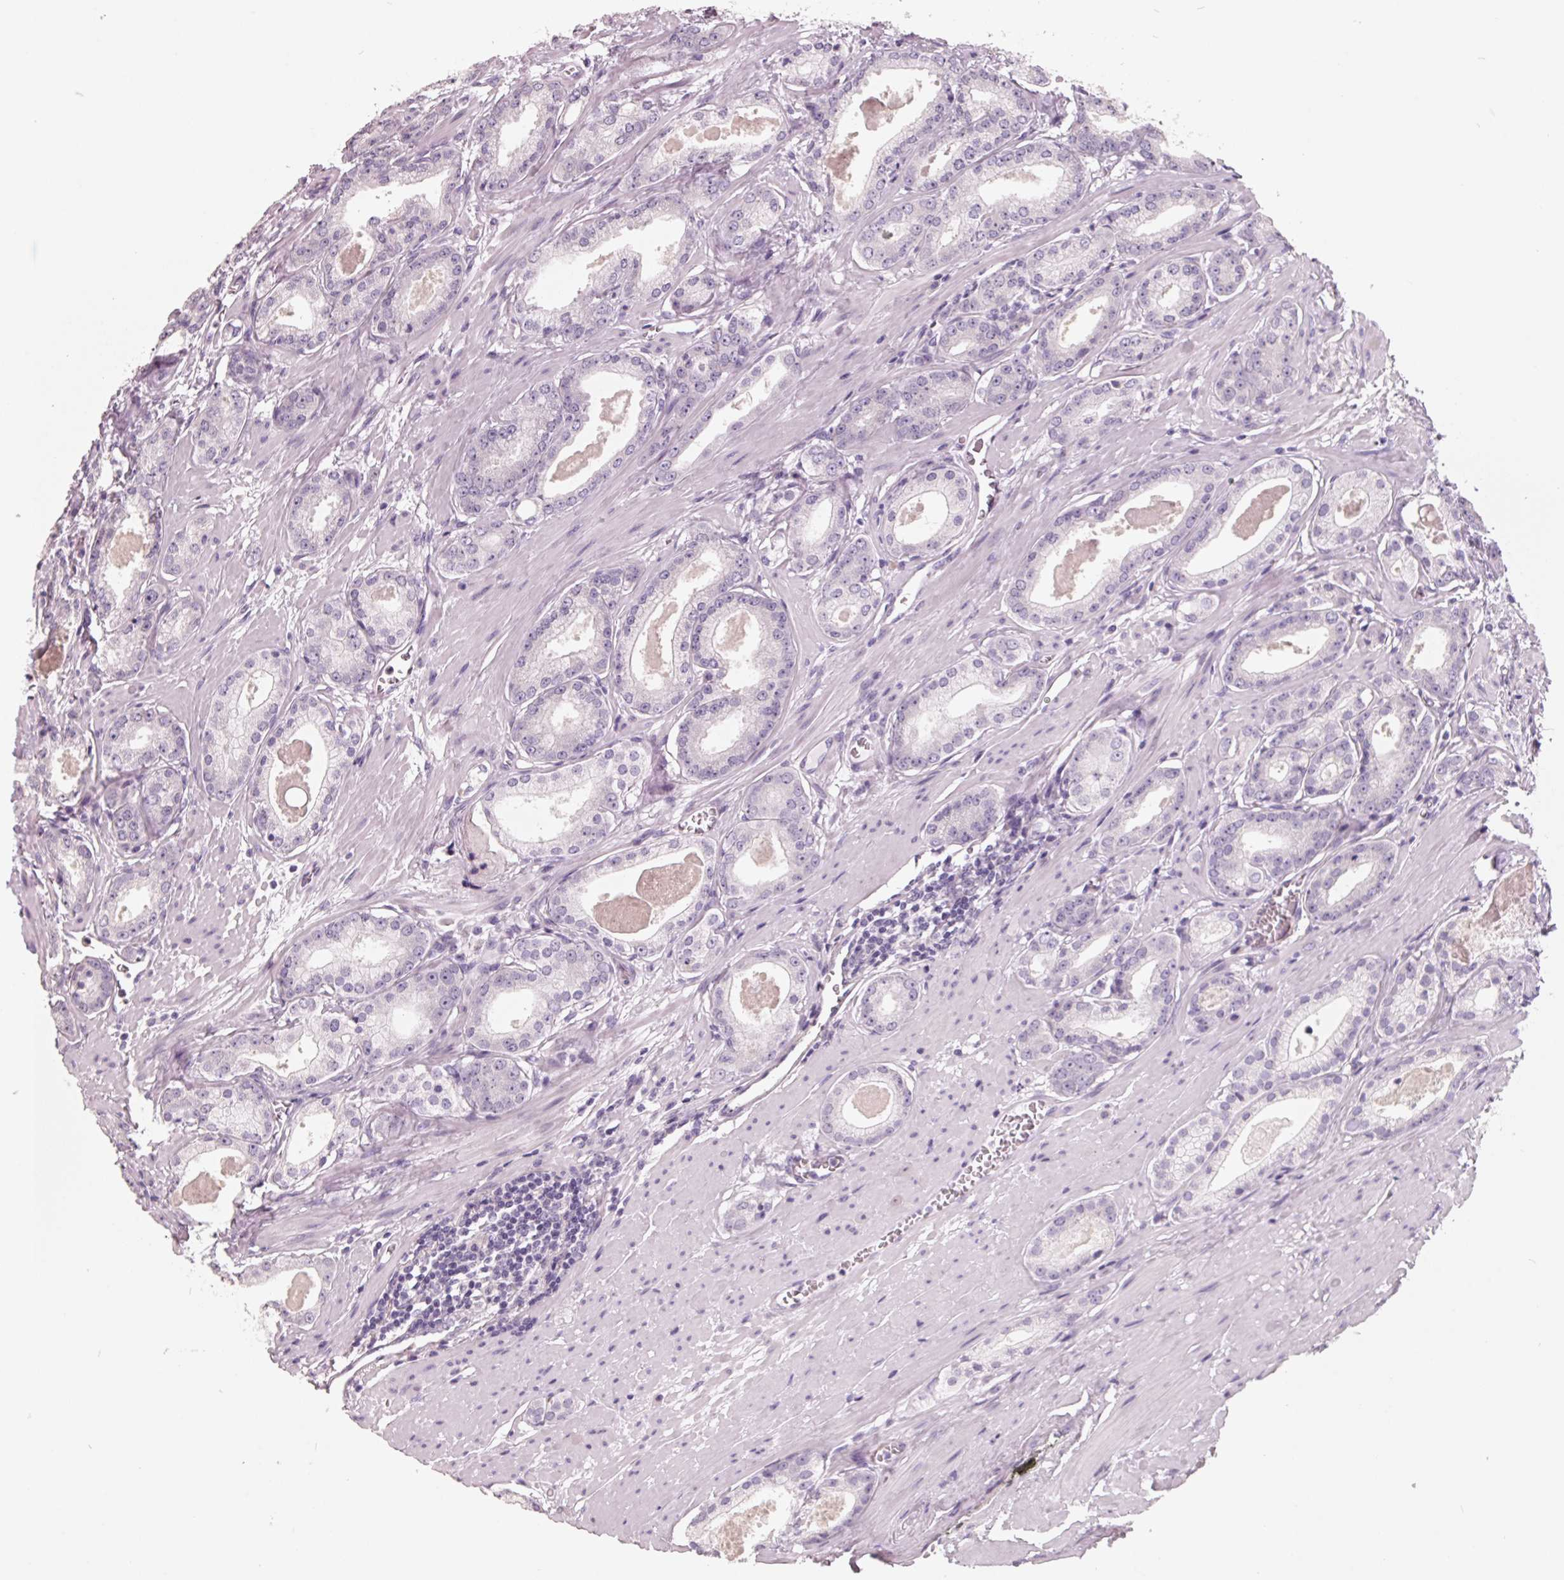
{"staining": {"intensity": "negative", "quantity": "none", "location": "none"}, "tissue": "prostate cancer", "cell_type": "Tumor cells", "image_type": "cancer", "snomed": [{"axis": "morphology", "description": "Adenocarcinoma, NOS"}, {"axis": "morphology", "description": "Adenocarcinoma, Low grade"}, {"axis": "topography", "description": "Prostate"}], "caption": "A high-resolution micrograph shows immunohistochemistry staining of prostate cancer (adenocarcinoma), which exhibits no significant positivity in tumor cells.", "gene": "FTCD", "patient": {"sex": "male", "age": 64}}